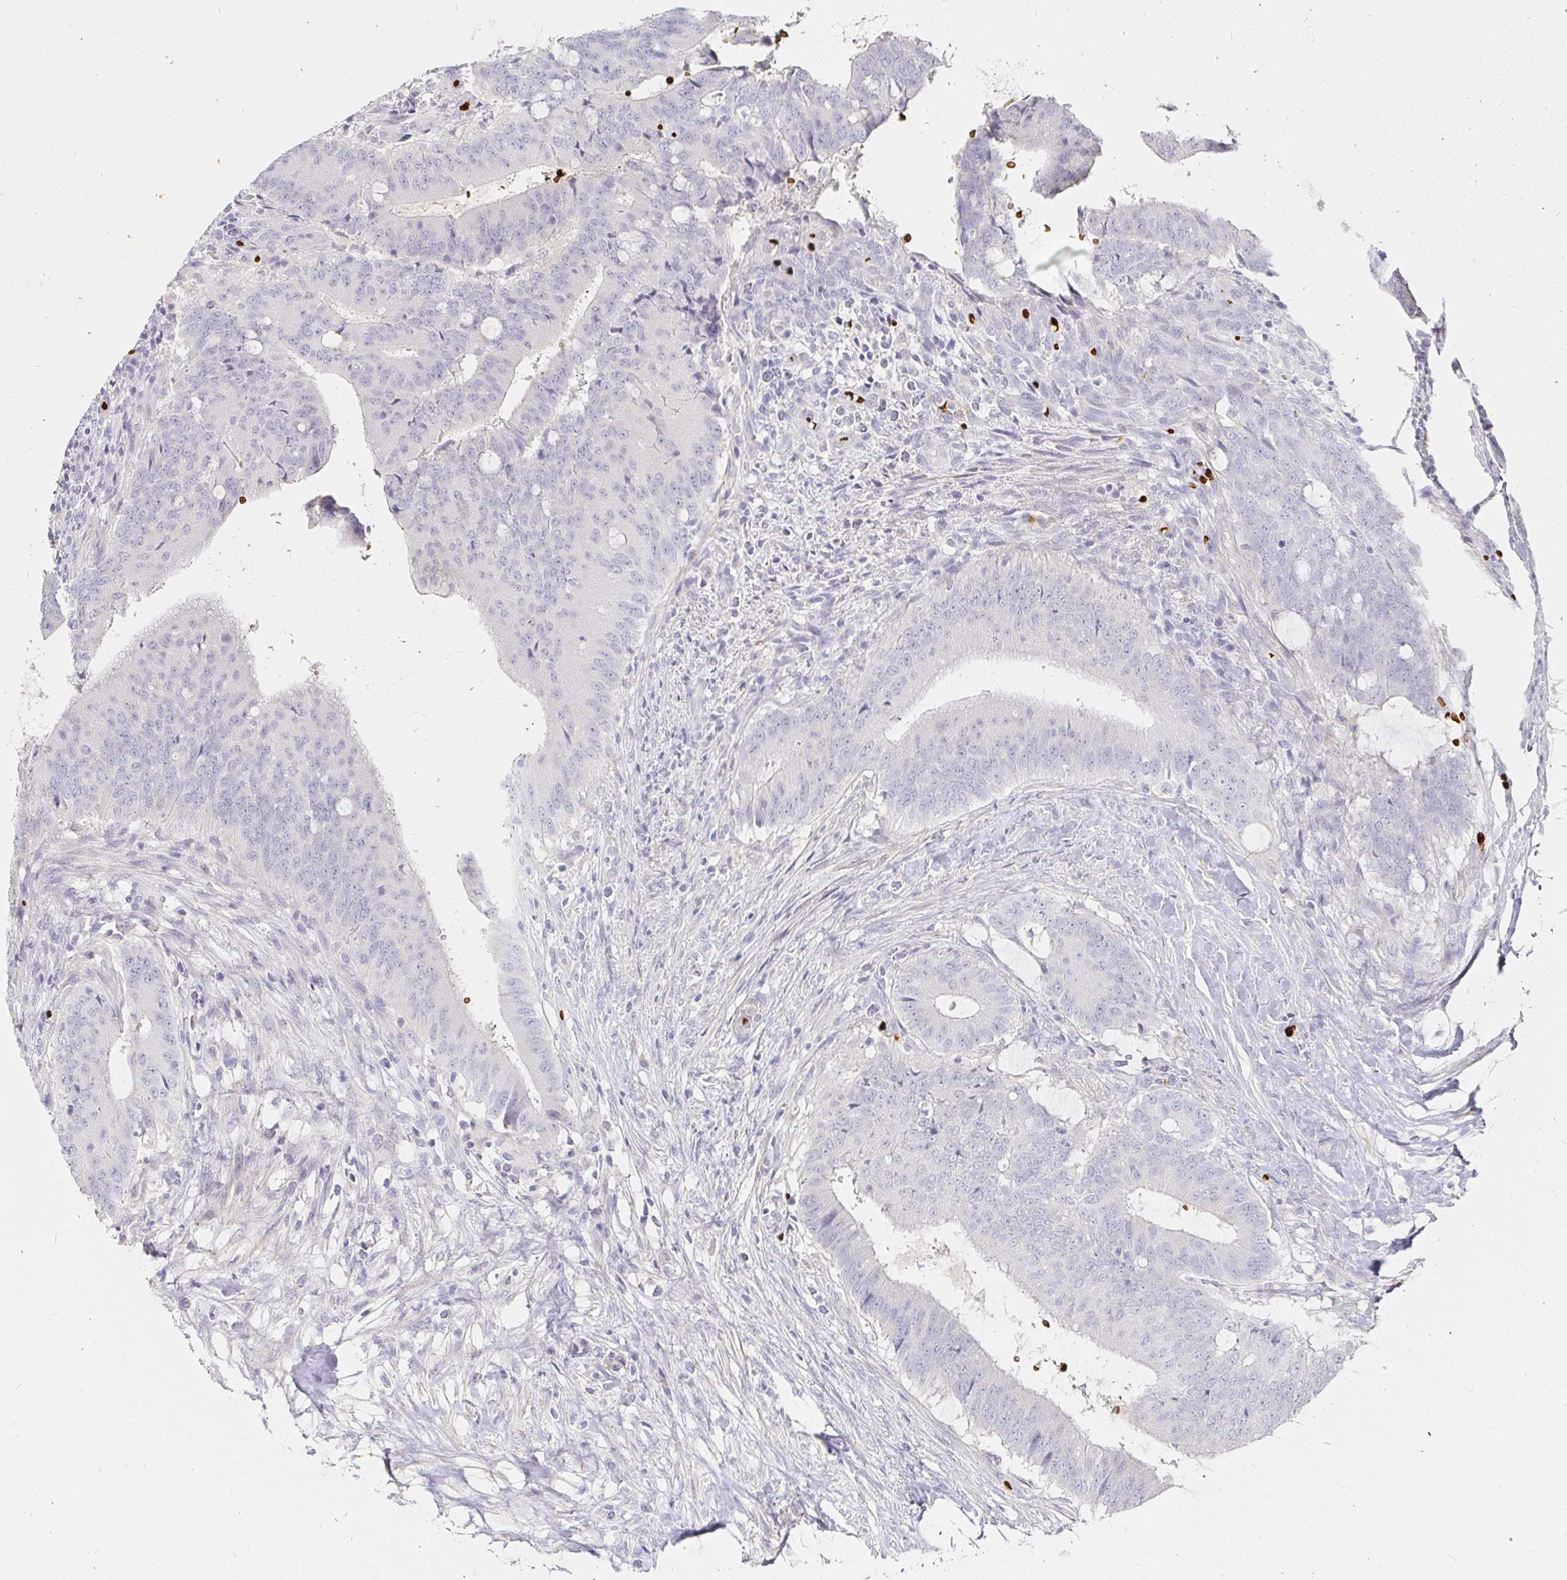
{"staining": {"intensity": "negative", "quantity": "none", "location": "none"}, "tissue": "colorectal cancer", "cell_type": "Tumor cells", "image_type": "cancer", "snomed": [{"axis": "morphology", "description": "Adenocarcinoma, NOS"}, {"axis": "topography", "description": "Colon"}], "caption": "Immunohistochemistry (IHC) photomicrograph of neoplastic tissue: human colorectal cancer stained with DAB displays no significant protein staining in tumor cells. Brightfield microscopy of immunohistochemistry stained with DAB (brown) and hematoxylin (blue), captured at high magnification.", "gene": "FGF21", "patient": {"sex": "female", "age": 43}}